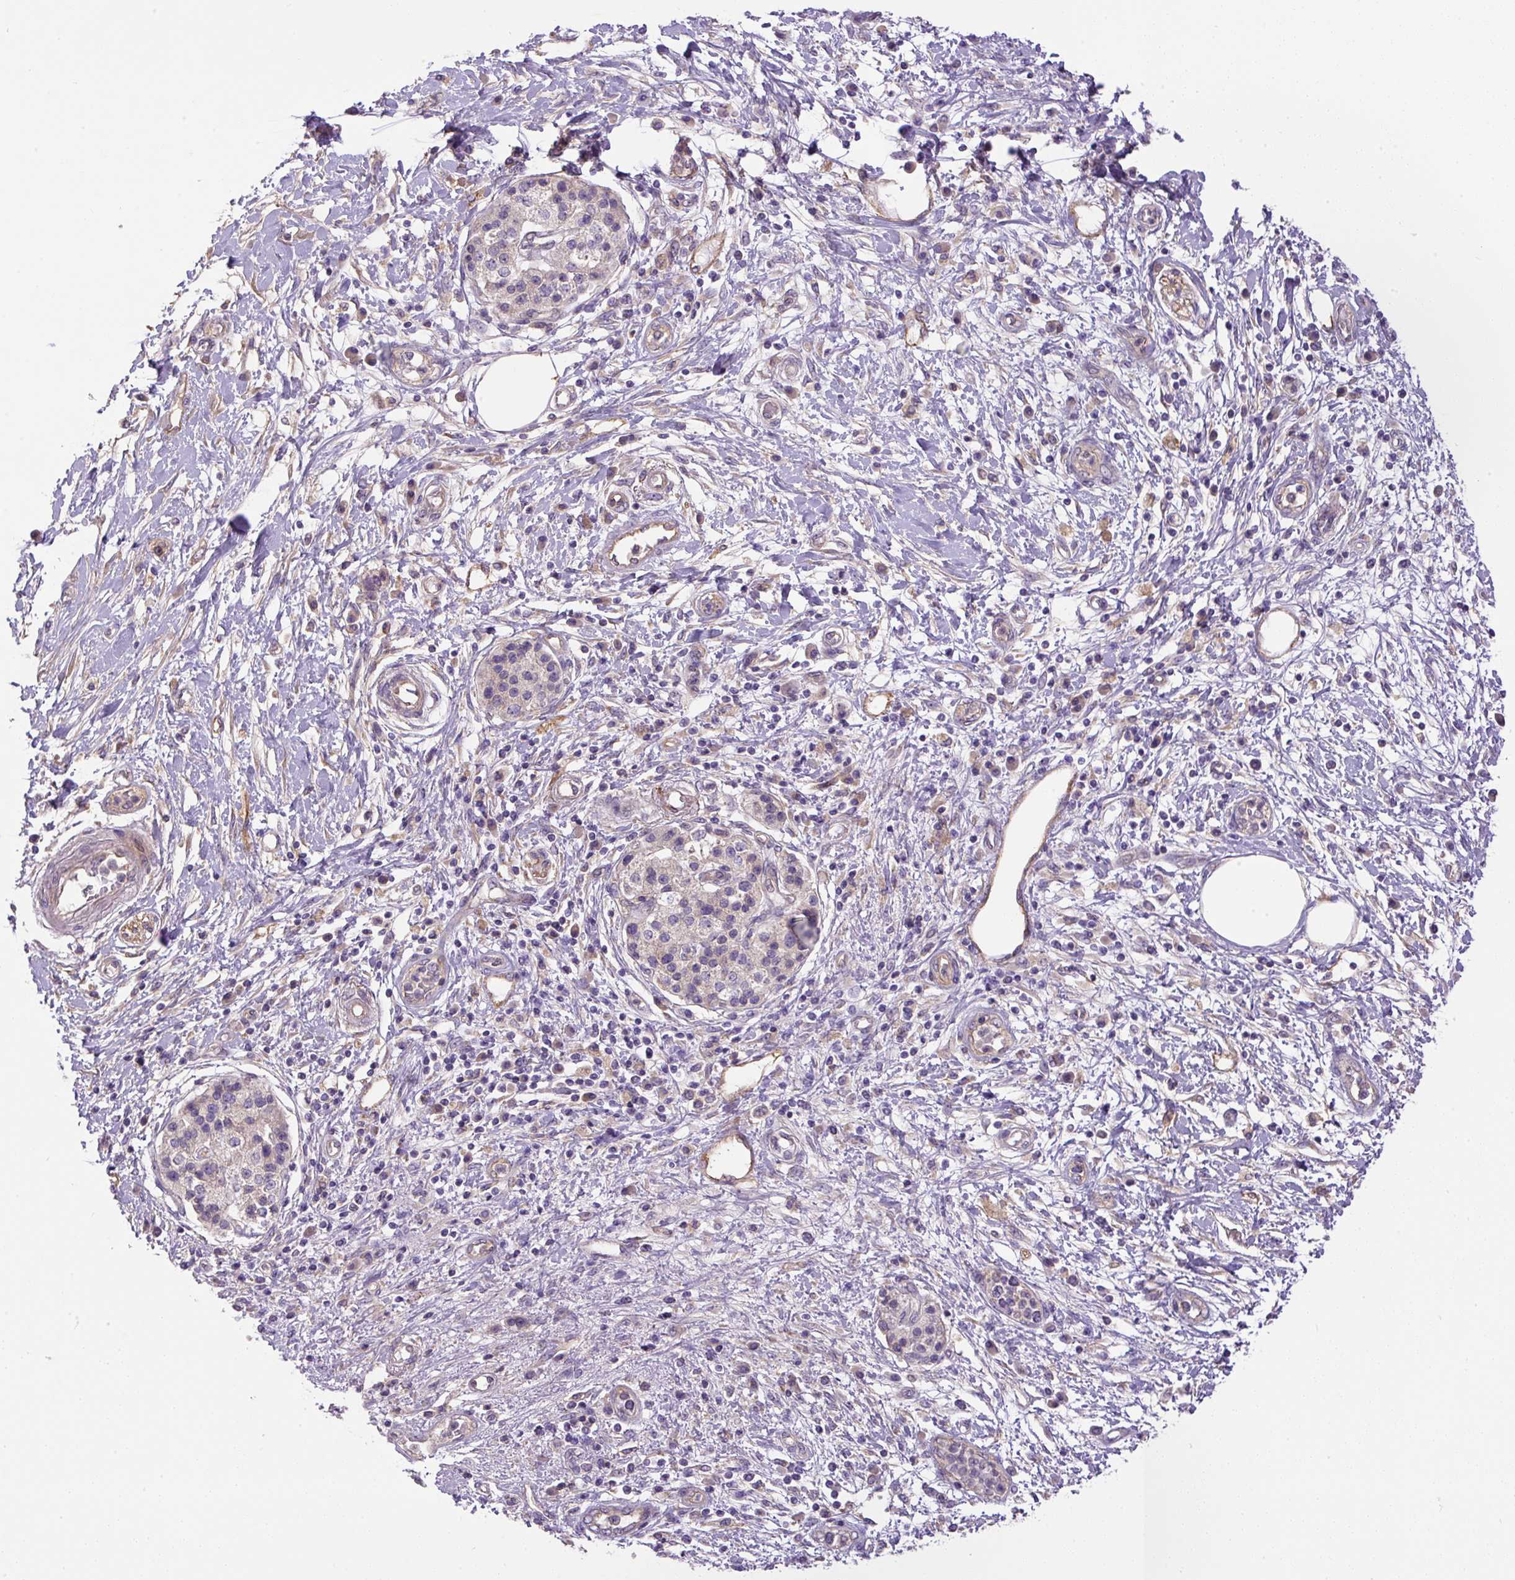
{"staining": {"intensity": "negative", "quantity": "none", "location": "none"}, "tissue": "pancreatic cancer", "cell_type": "Tumor cells", "image_type": "cancer", "snomed": [{"axis": "morphology", "description": "Adenocarcinoma, NOS"}, {"axis": "topography", "description": "Pancreas"}], "caption": "A high-resolution histopathology image shows immunohistochemistry staining of pancreatic cancer (adenocarcinoma), which shows no significant staining in tumor cells. The staining was performed using DAB (3,3'-diaminobenzidine) to visualize the protein expression in brown, while the nuclei were stained in blue with hematoxylin (Magnification: 20x).", "gene": "DAPK1", "patient": {"sex": "female", "age": 56}}